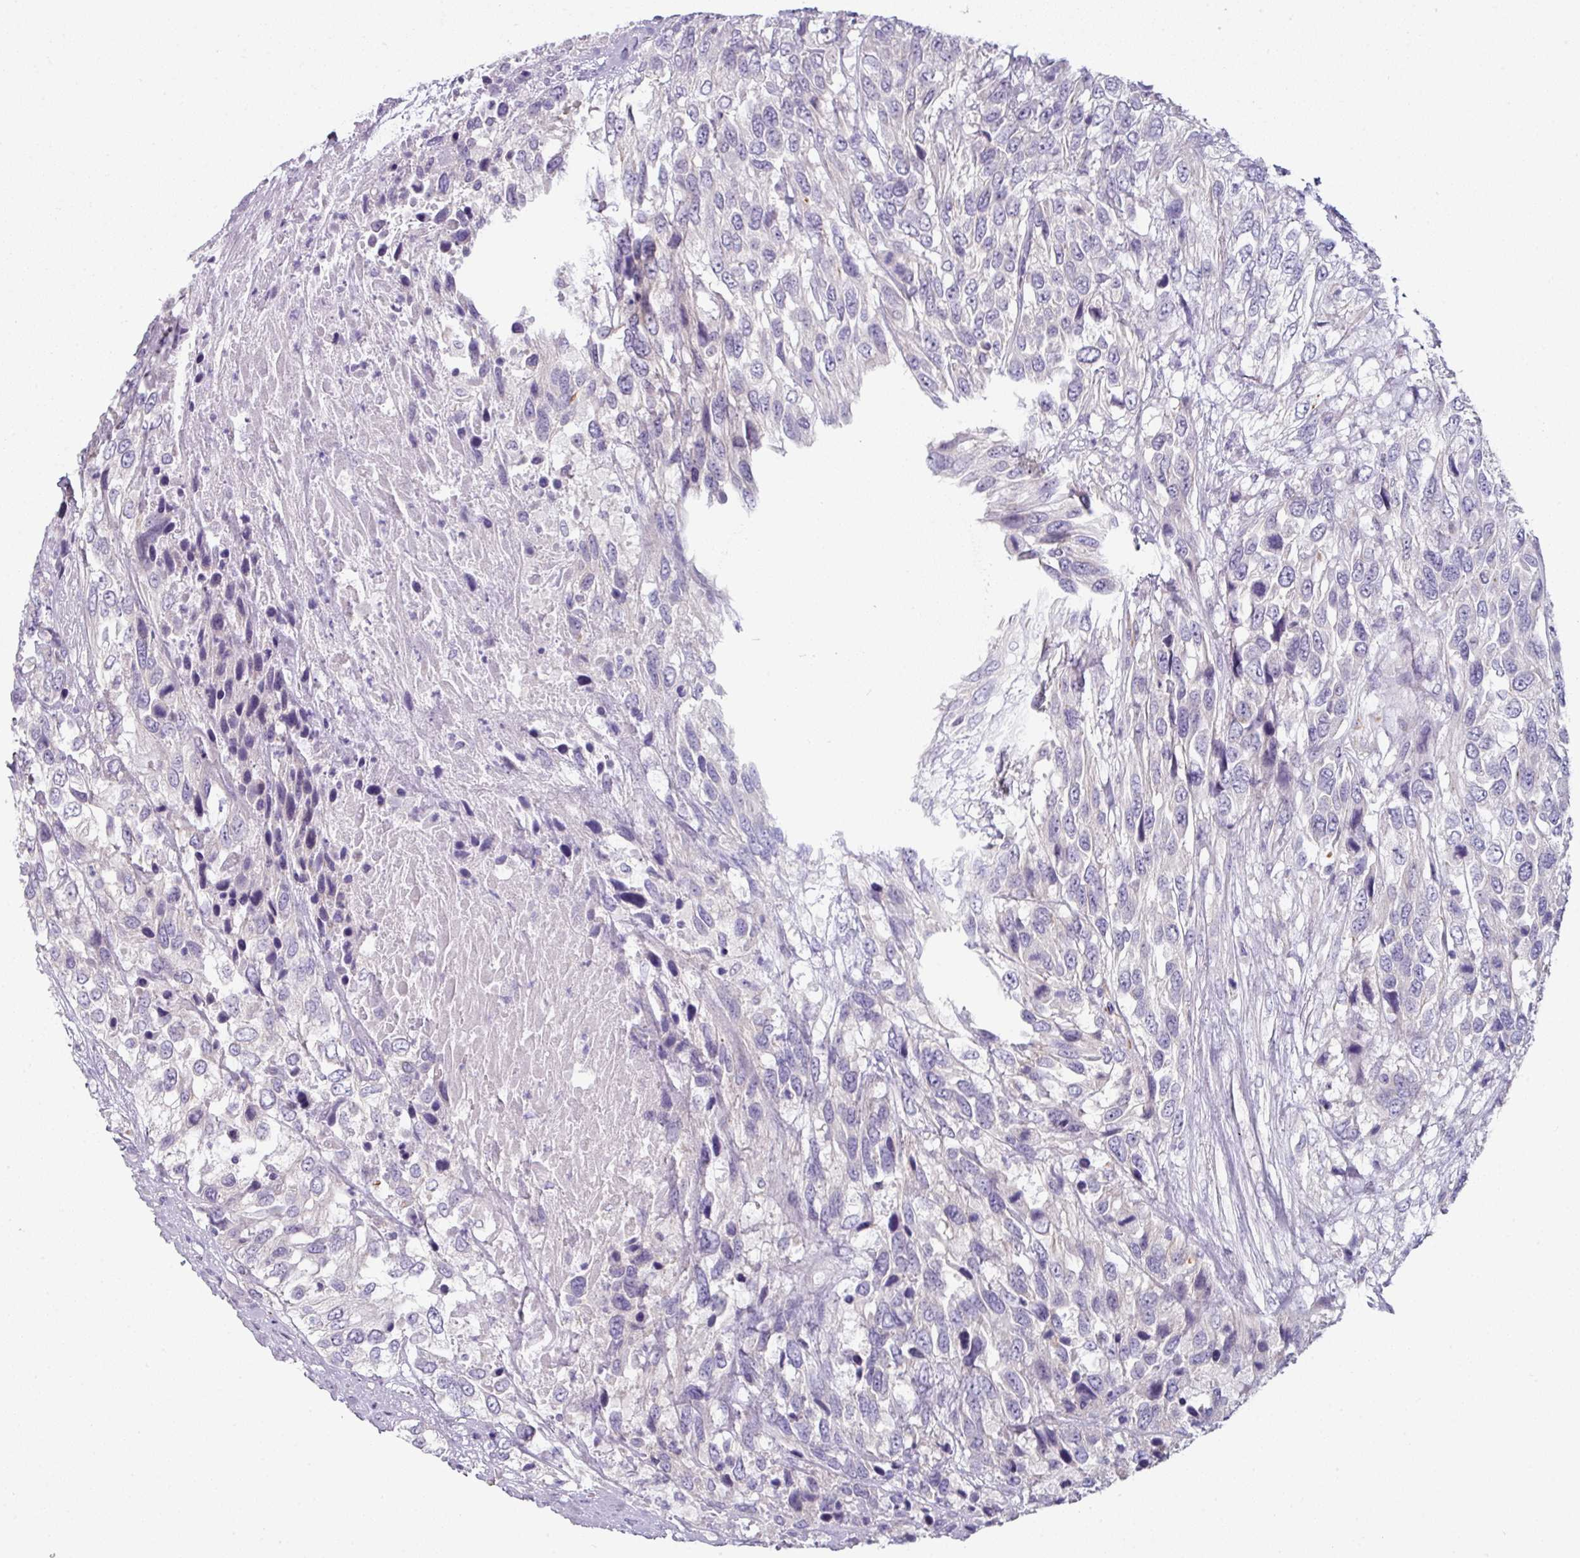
{"staining": {"intensity": "negative", "quantity": "none", "location": "none"}, "tissue": "urothelial cancer", "cell_type": "Tumor cells", "image_type": "cancer", "snomed": [{"axis": "morphology", "description": "Urothelial carcinoma, High grade"}, {"axis": "topography", "description": "Urinary bladder"}], "caption": "DAB immunohistochemical staining of human urothelial cancer shows no significant staining in tumor cells.", "gene": "SLC17A7", "patient": {"sex": "female", "age": 70}}